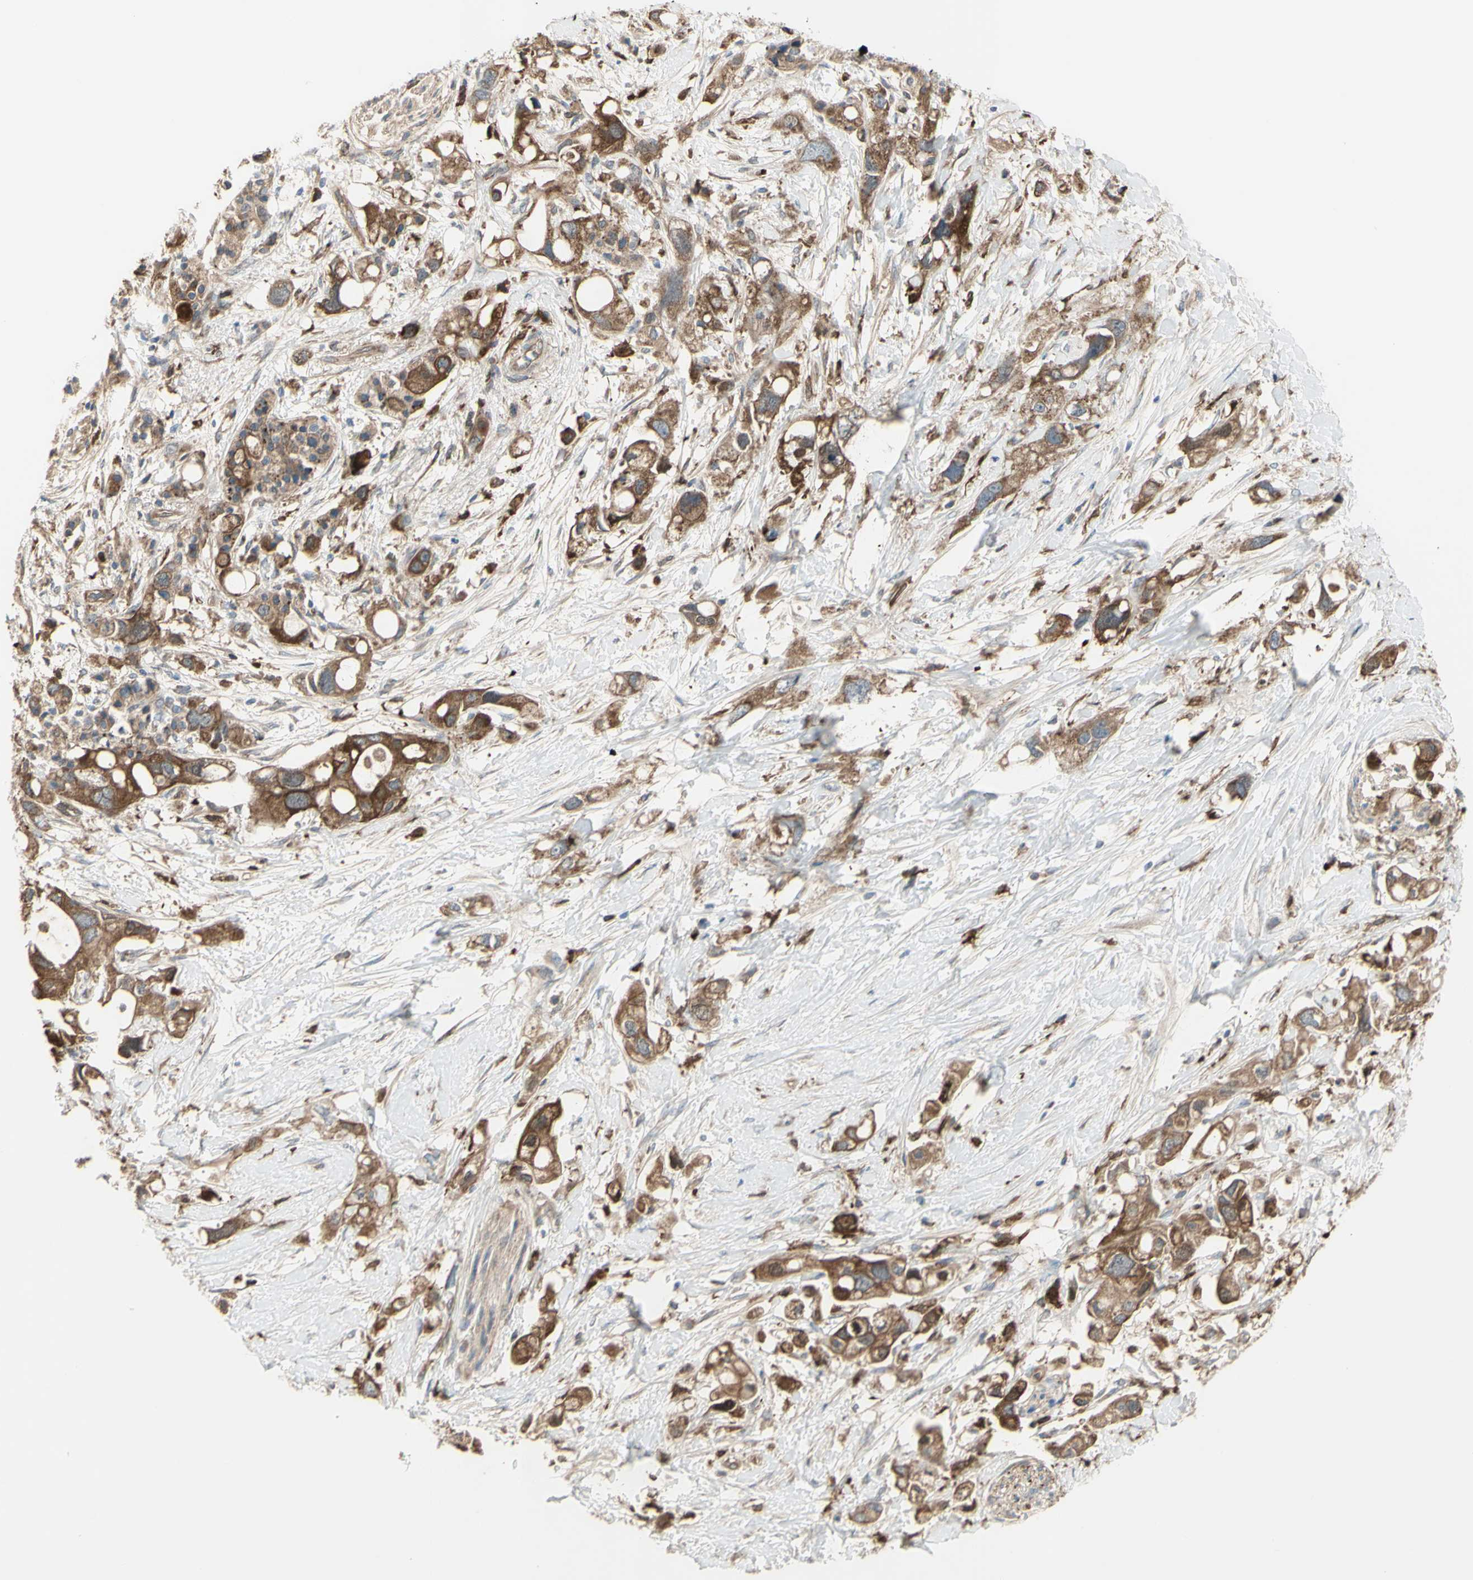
{"staining": {"intensity": "moderate", "quantity": ">75%", "location": "cytoplasmic/membranous"}, "tissue": "pancreatic cancer", "cell_type": "Tumor cells", "image_type": "cancer", "snomed": [{"axis": "morphology", "description": "Adenocarcinoma, NOS"}, {"axis": "topography", "description": "Pancreas"}], "caption": "An immunohistochemistry micrograph of neoplastic tissue is shown. Protein staining in brown shows moderate cytoplasmic/membranous positivity in pancreatic adenocarcinoma within tumor cells.", "gene": "IGSF9B", "patient": {"sex": "female", "age": 56}}